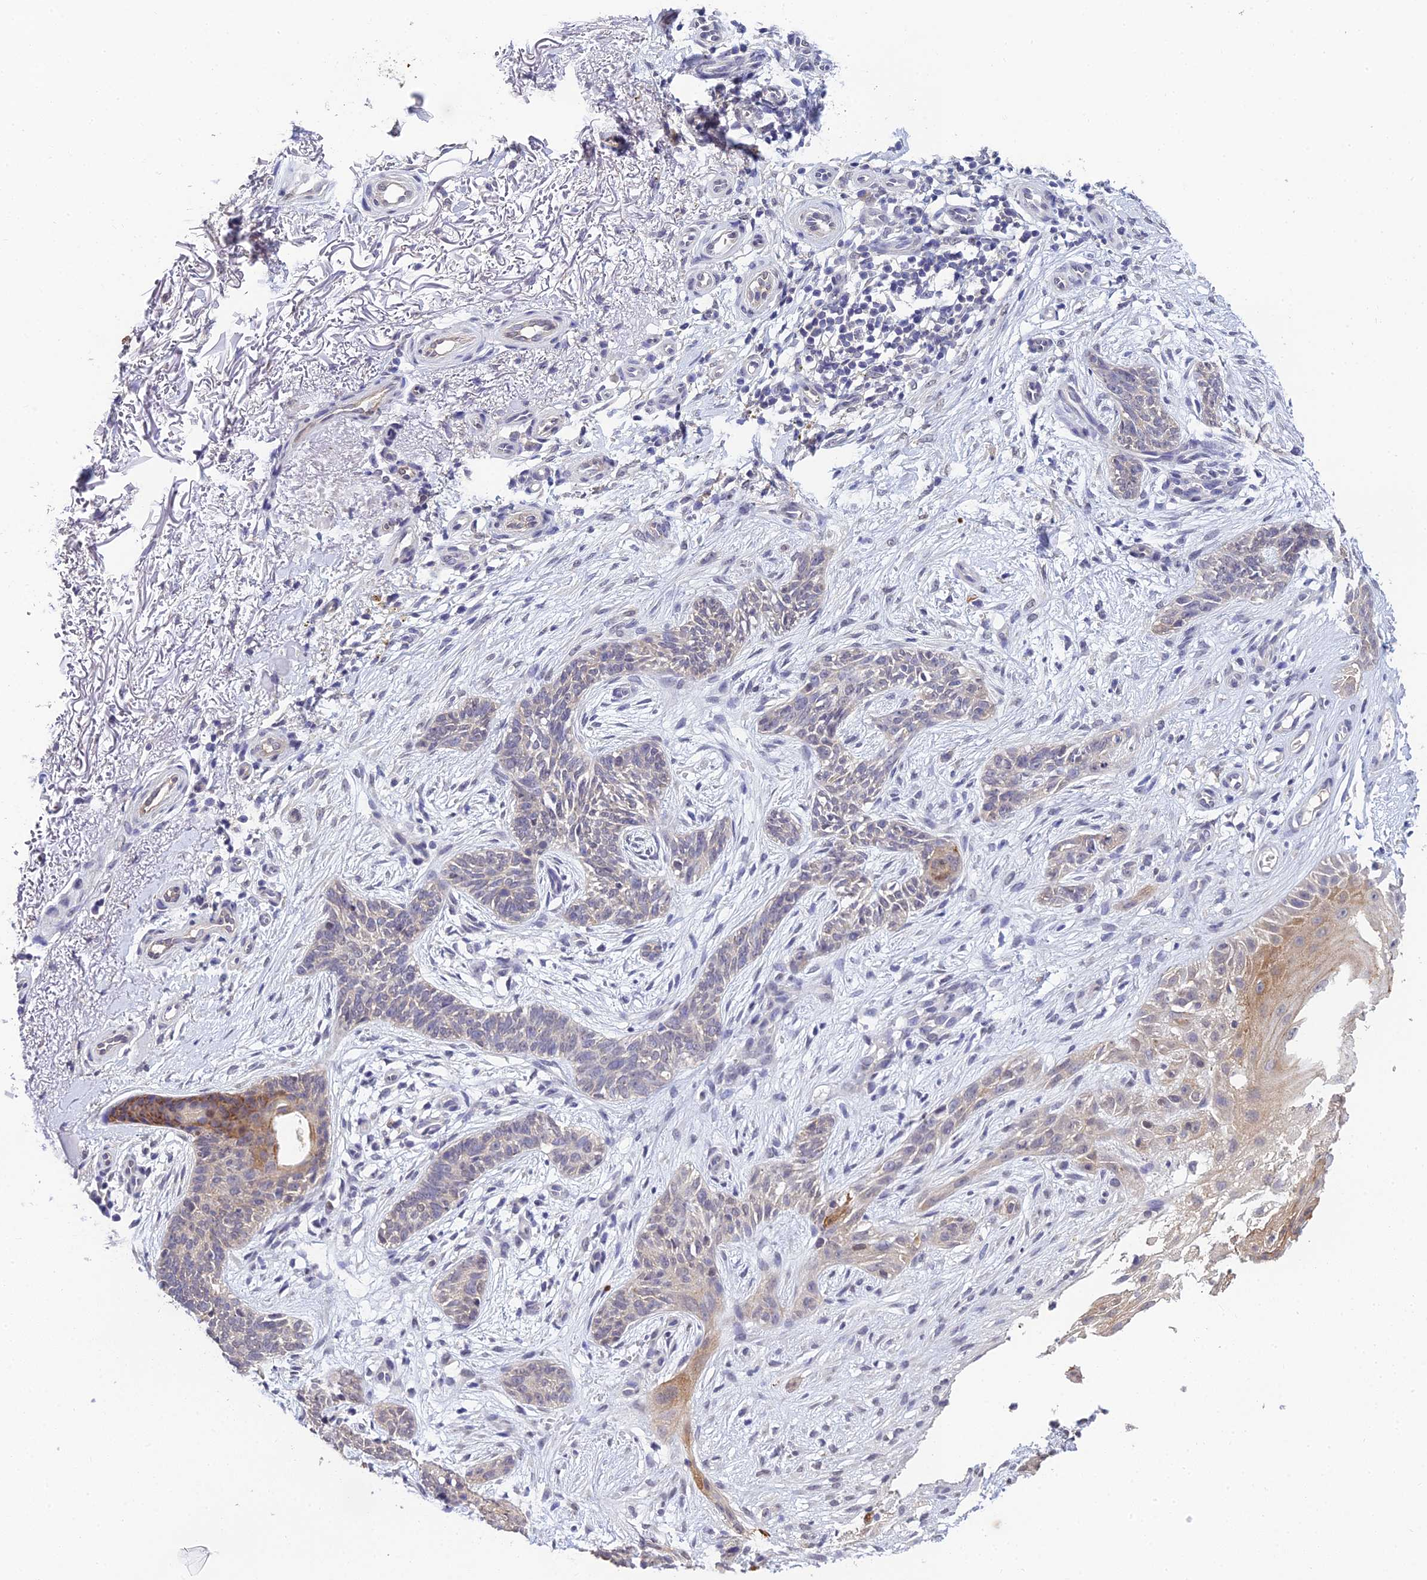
{"staining": {"intensity": "negative", "quantity": "none", "location": "none"}, "tissue": "skin cancer", "cell_type": "Tumor cells", "image_type": "cancer", "snomed": [{"axis": "morphology", "description": "Basal cell carcinoma"}, {"axis": "topography", "description": "Skin"}], "caption": "IHC of basal cell carcinoma (skin) reveals no expression in tumor cells.", "gene": "HOXB1", "patient": {"sex": "female", "age": 82}}